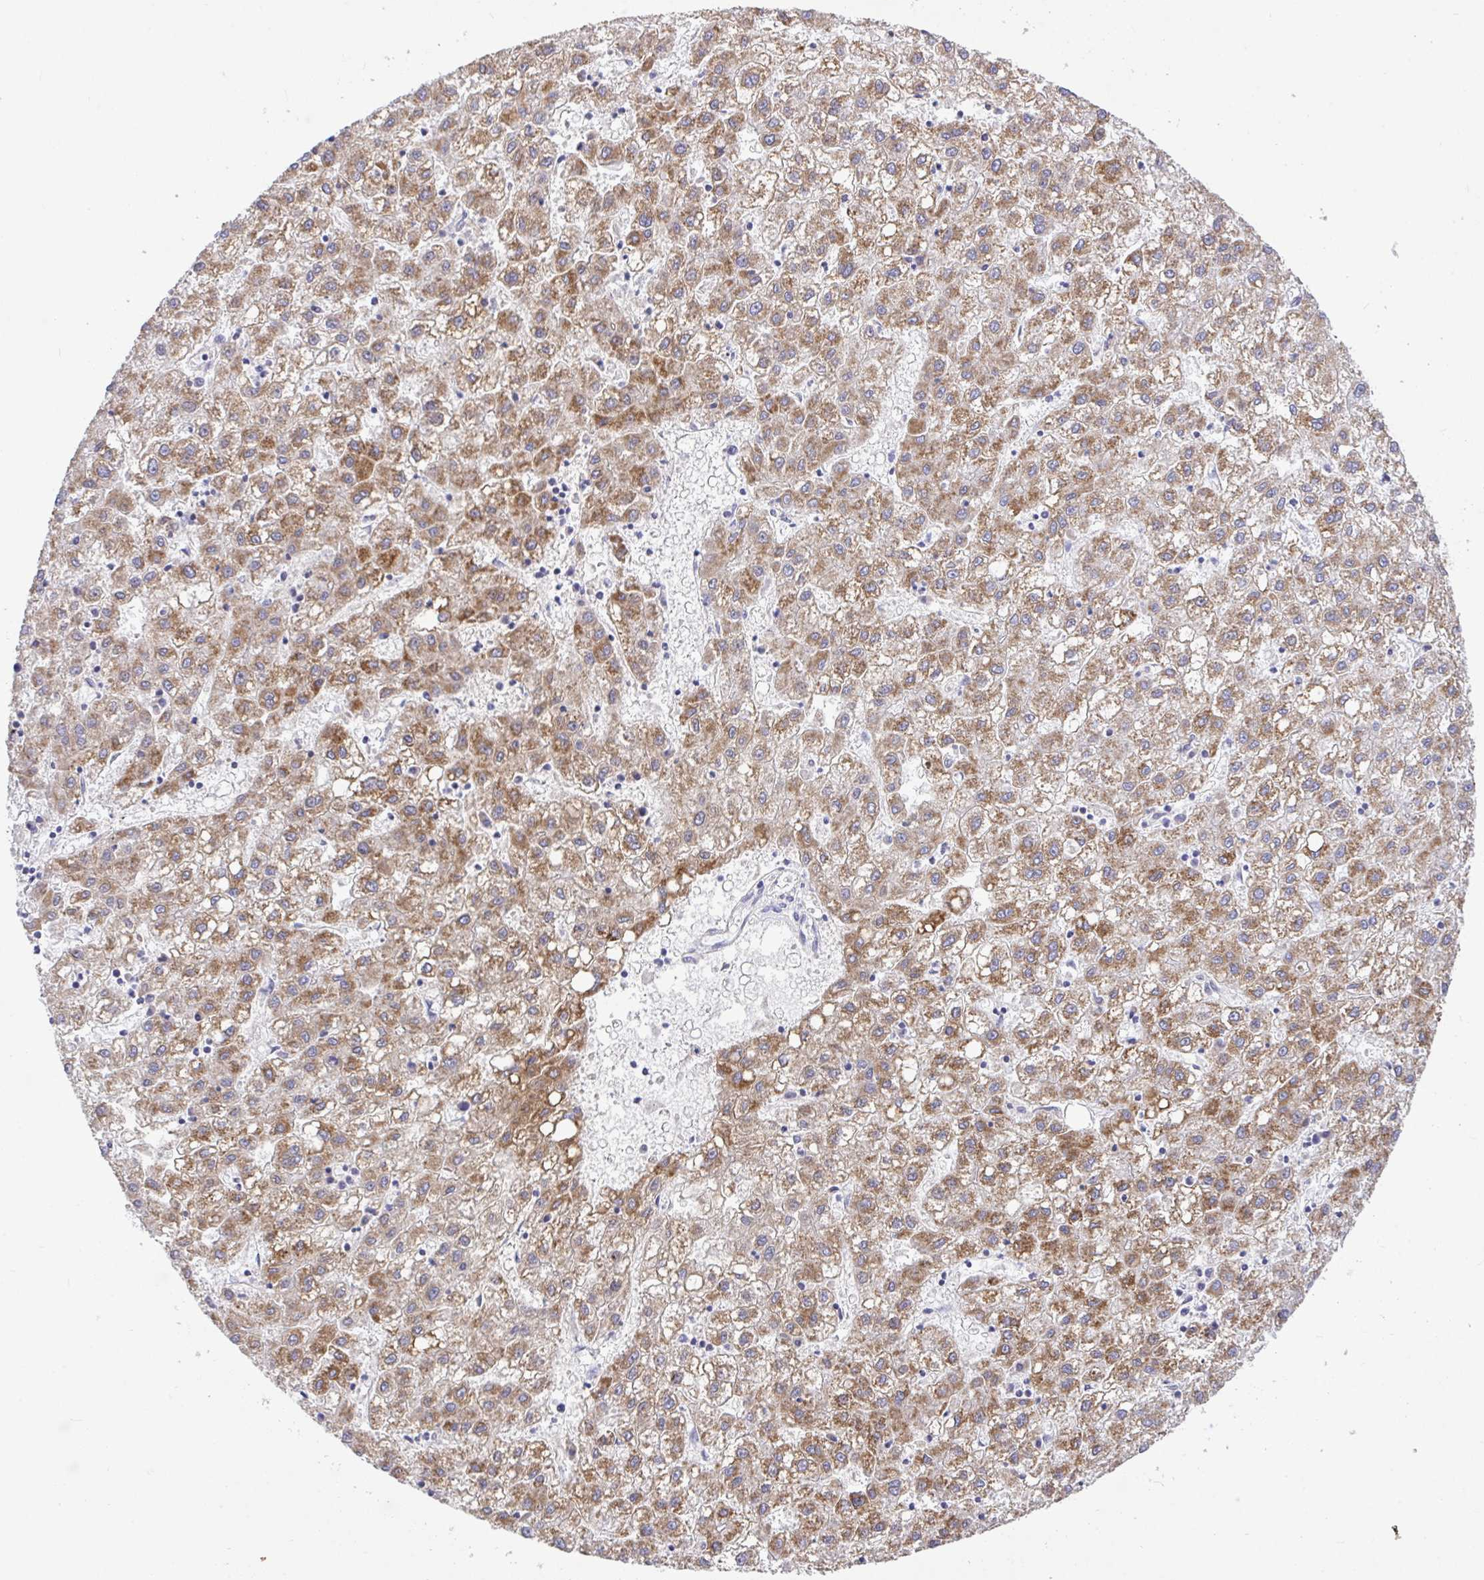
{"staining": {"intensity": "moderate", "quantity": ">75%", "location": "cytoplasmic/membranous"}, "tissue": "liver cancer", "cell_type": "Tumor cells", "image_type": "cancer", "snomed": [{"axis": "morphology", "description": "Carcinoma, Hepatocellular, NOS"}, {"axis": "topography", "description": "Liver"}], "caption": "This histopathology image displays IHC staining of hepatocellular carcinoma (liver), with medium moderate cytoplasmic/membranous staining in about >75% of tumor cells.", "gene": "MPC2", "patient": {"sex": "male", "age": 72}}